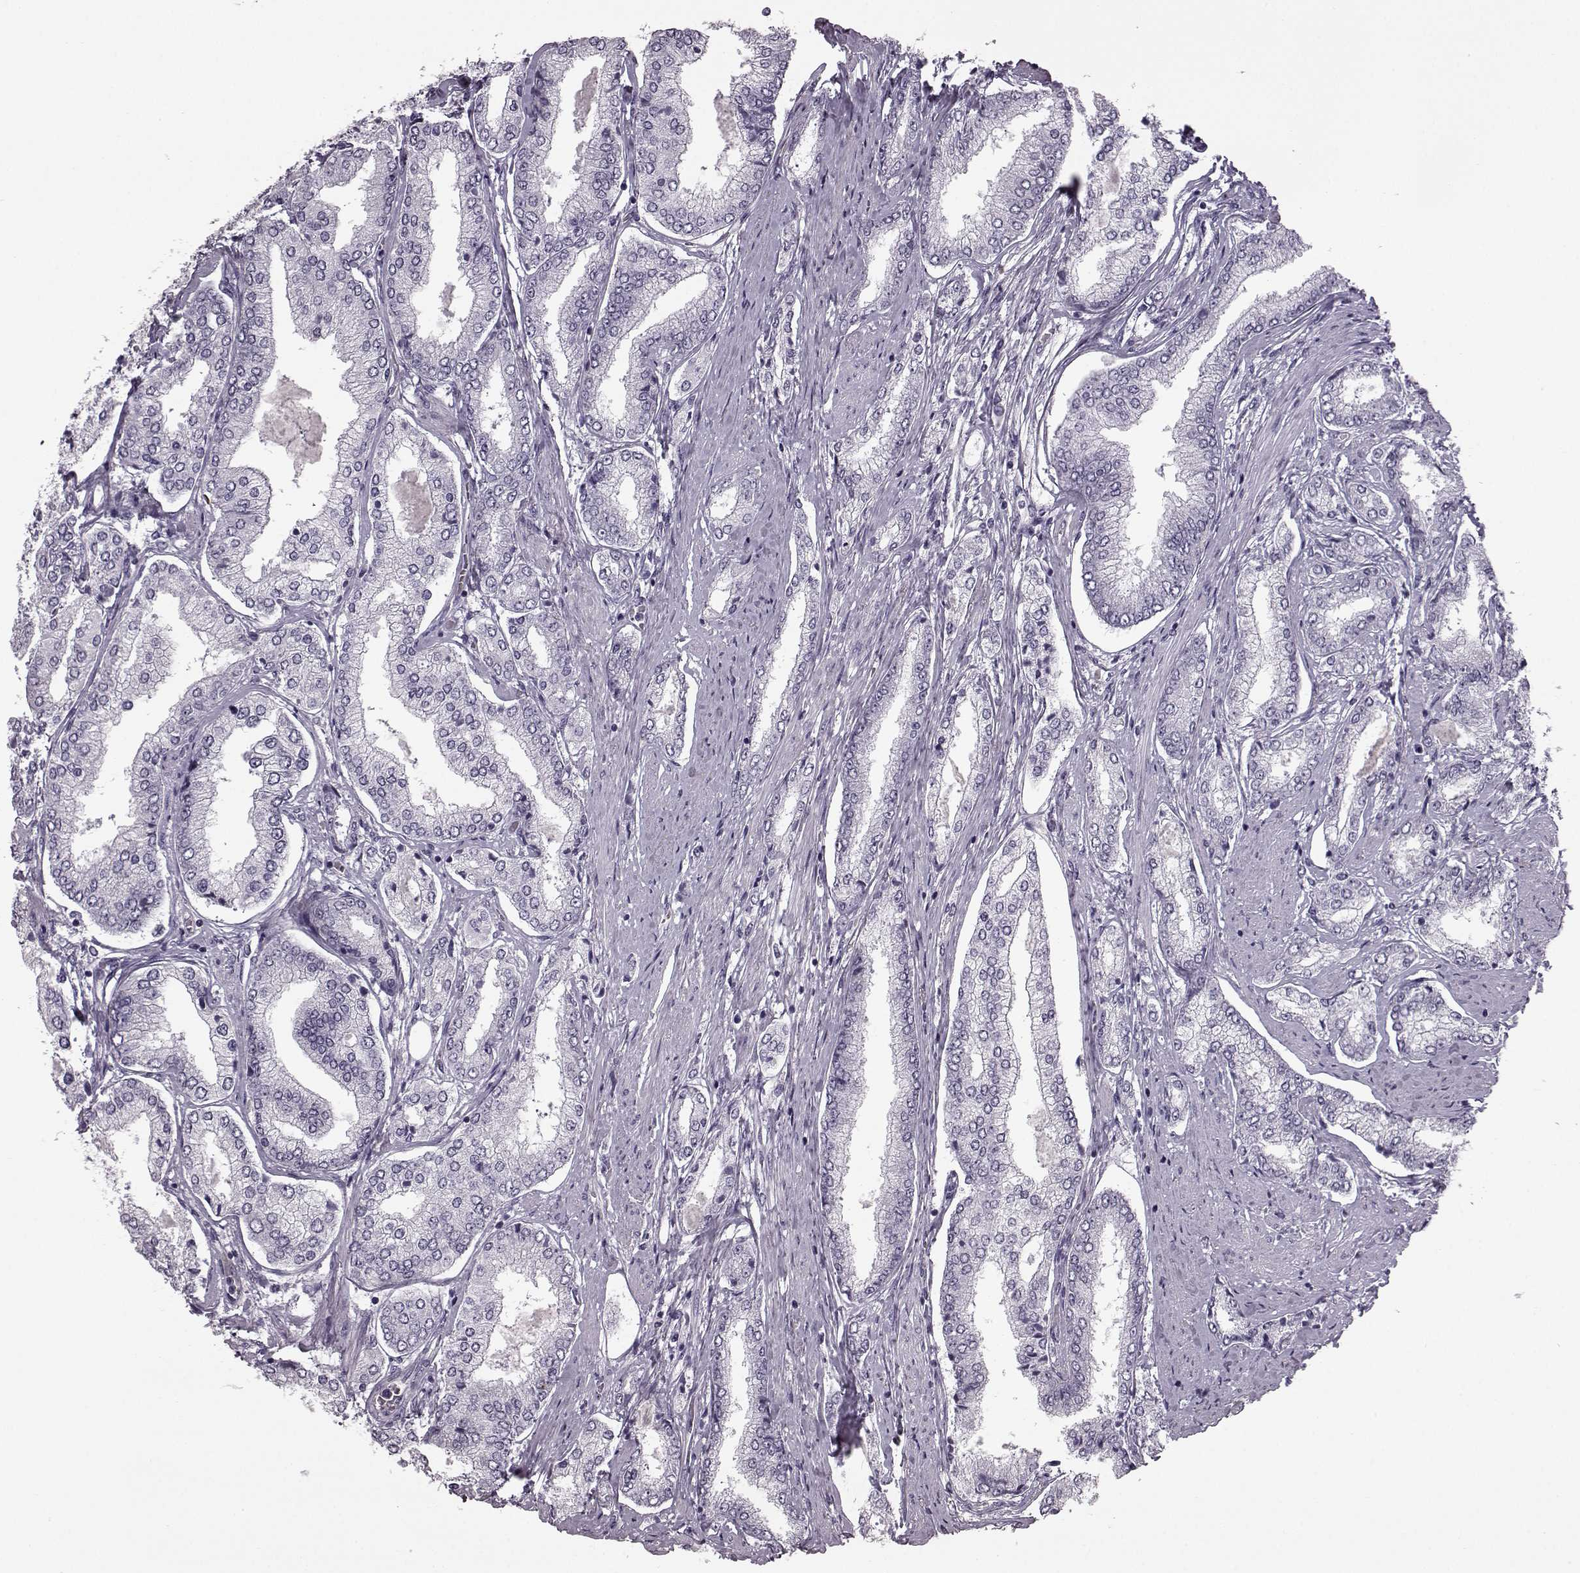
{"staining": {"intensity": "negative", "quantity": "none", "location": "none"}, "tissue": "prostate cancer", "cell_type": "Tumor cells", "image_type": "cancer", "snomed": [{"axis": "morphology", "description": "Adenocarcinoma, NOS"}, {"axis": "topography", "description": "Prostate"}], "caption": "Prostate cancer stained for a protein using immunohistochemistry displays no expression tumor cells.", "gene": "PRPH2", "patient": {"sex": "male", "age": 63}}